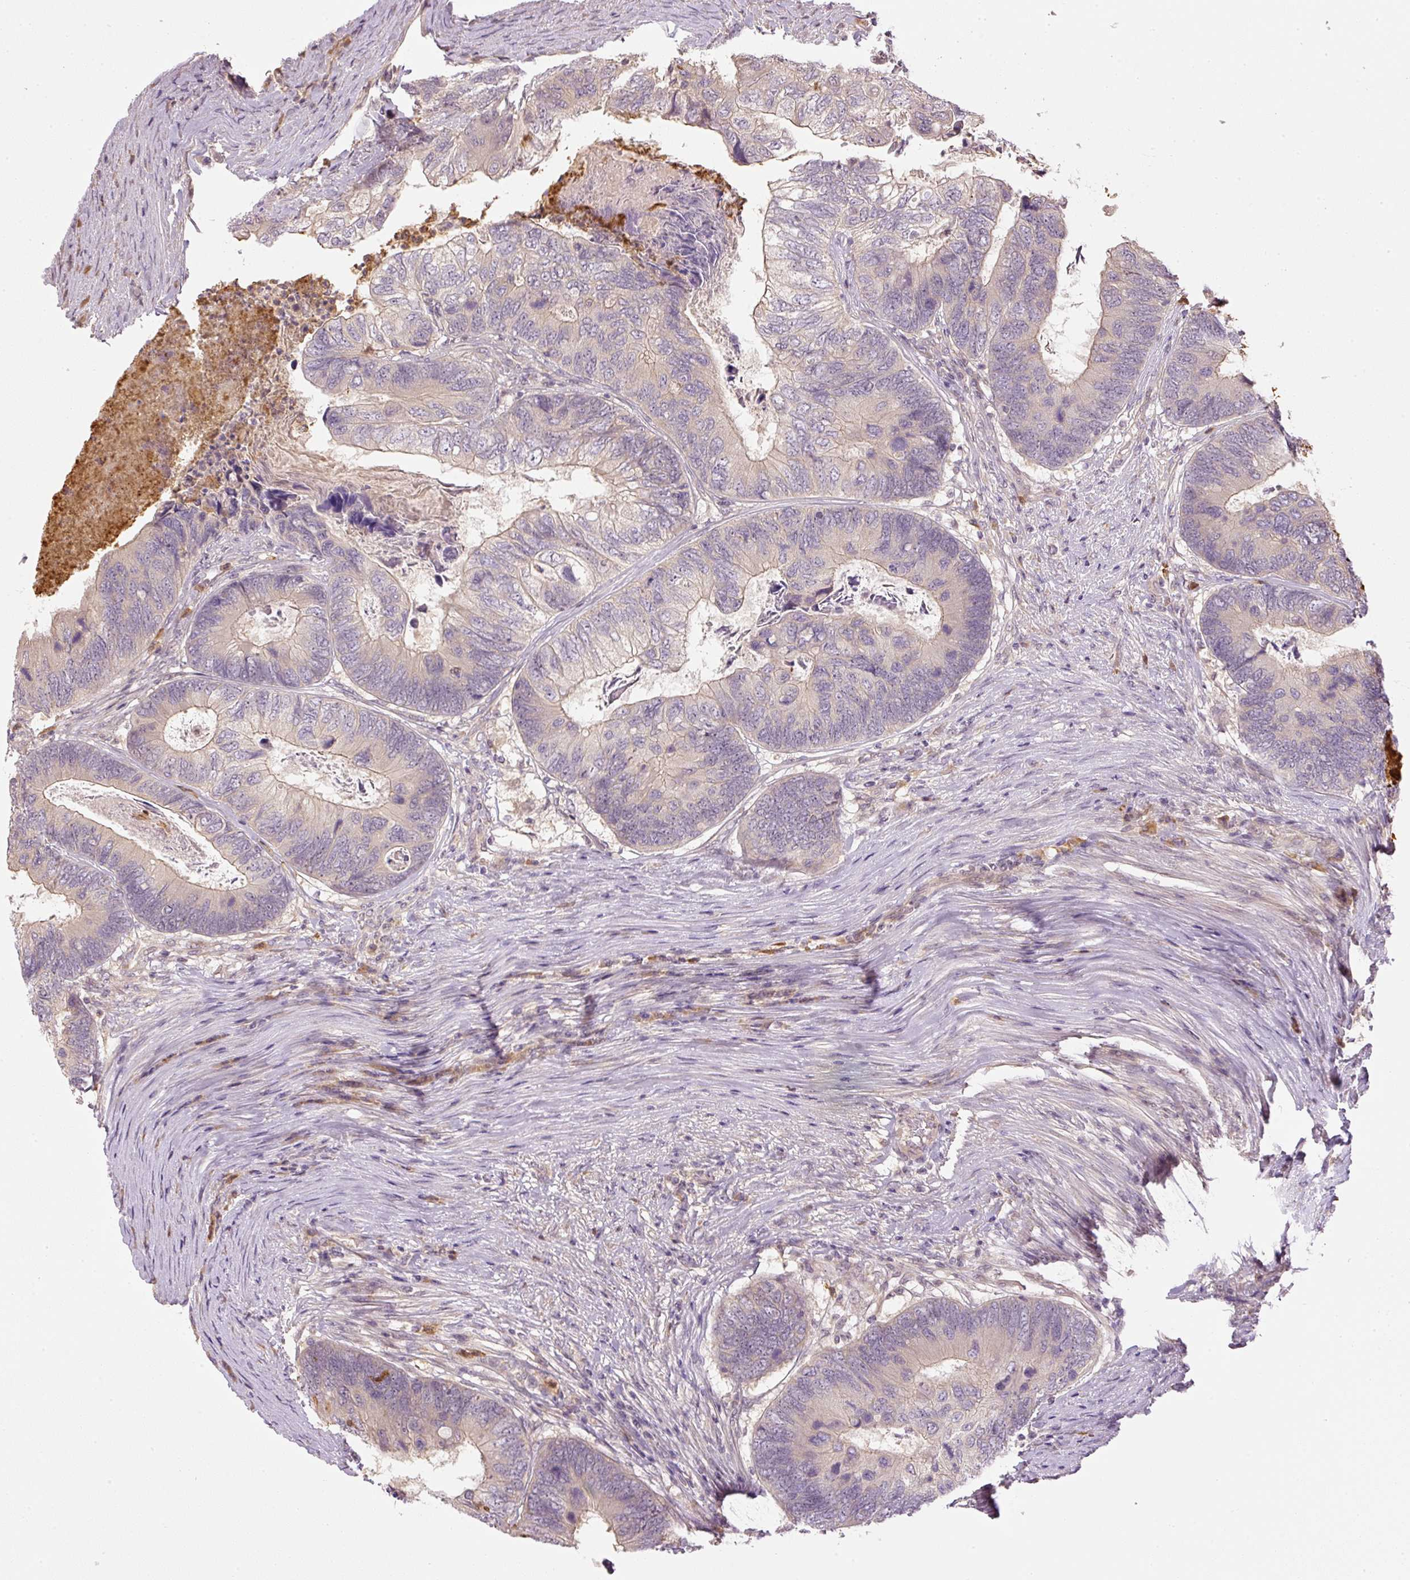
{"staining": {"intensity": "weak", "quantity": "<25%", "location": "cytoplasmic/membranous"}, "tissue": "colorectal cancer", "cell_type": "Tumor cells", "image_type": "cancer", "snomed": [{"axis": "morphology", "description": "Adenocarcinoma, NOS"}, {"axis": "topography", "description": "Colon"}], "caption": "A high-resolution image shows immunohistochemistry (IHC) staining of colorectal cancer, which shows no significant staining in tumor cells. (Brightfield microscopy of DAB immunohistochemistry (IHC) at high magnification).", "gene": "CTTNBP2", "patient": {"sex": "female", "age": 67}}